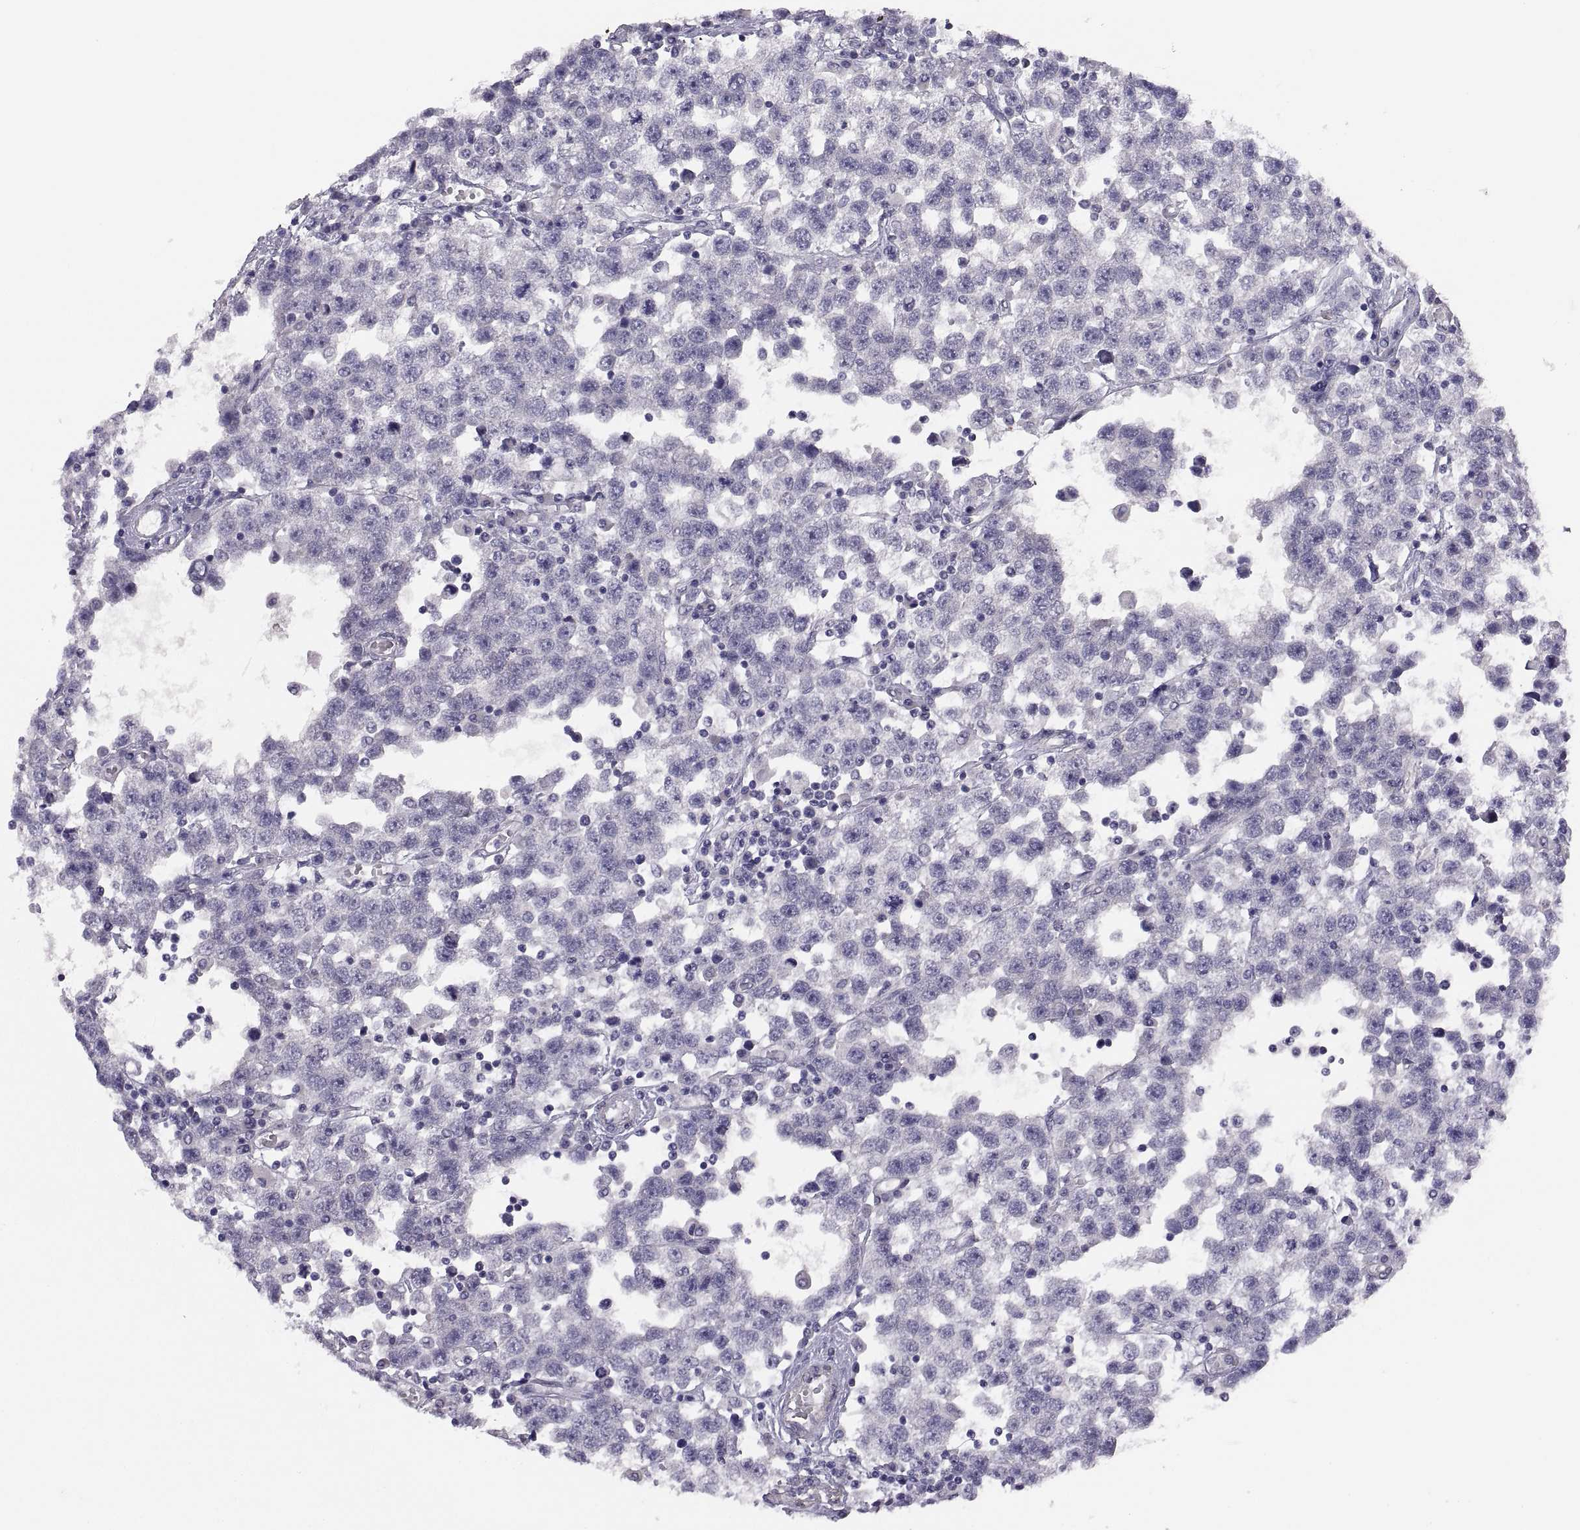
{"staining": {"intensity": "negative", "quantity": "none", "location": "none"}, "tissue": "testis cancer", "cell_type": "Tumor cells", "image_type": "cancer", "snomed": [{"axis": "morphology", "description": "Seminoma, NOS"}, {"axis": "topography", "description": "Testis"}], "caption": "High magnification brightfield microscopy of testis cancer (seminoma) stained with DAB (brown) and counterstained with hematoxylin (blue): tumor cells show no significant expression. (Brightfield microscopy of DAB (3,3'-diaminobenzidine) immunohistochemistry (IHC) at high magnification).", "gene": "STRC", "patient": {"sex": "male", "age": 34}}